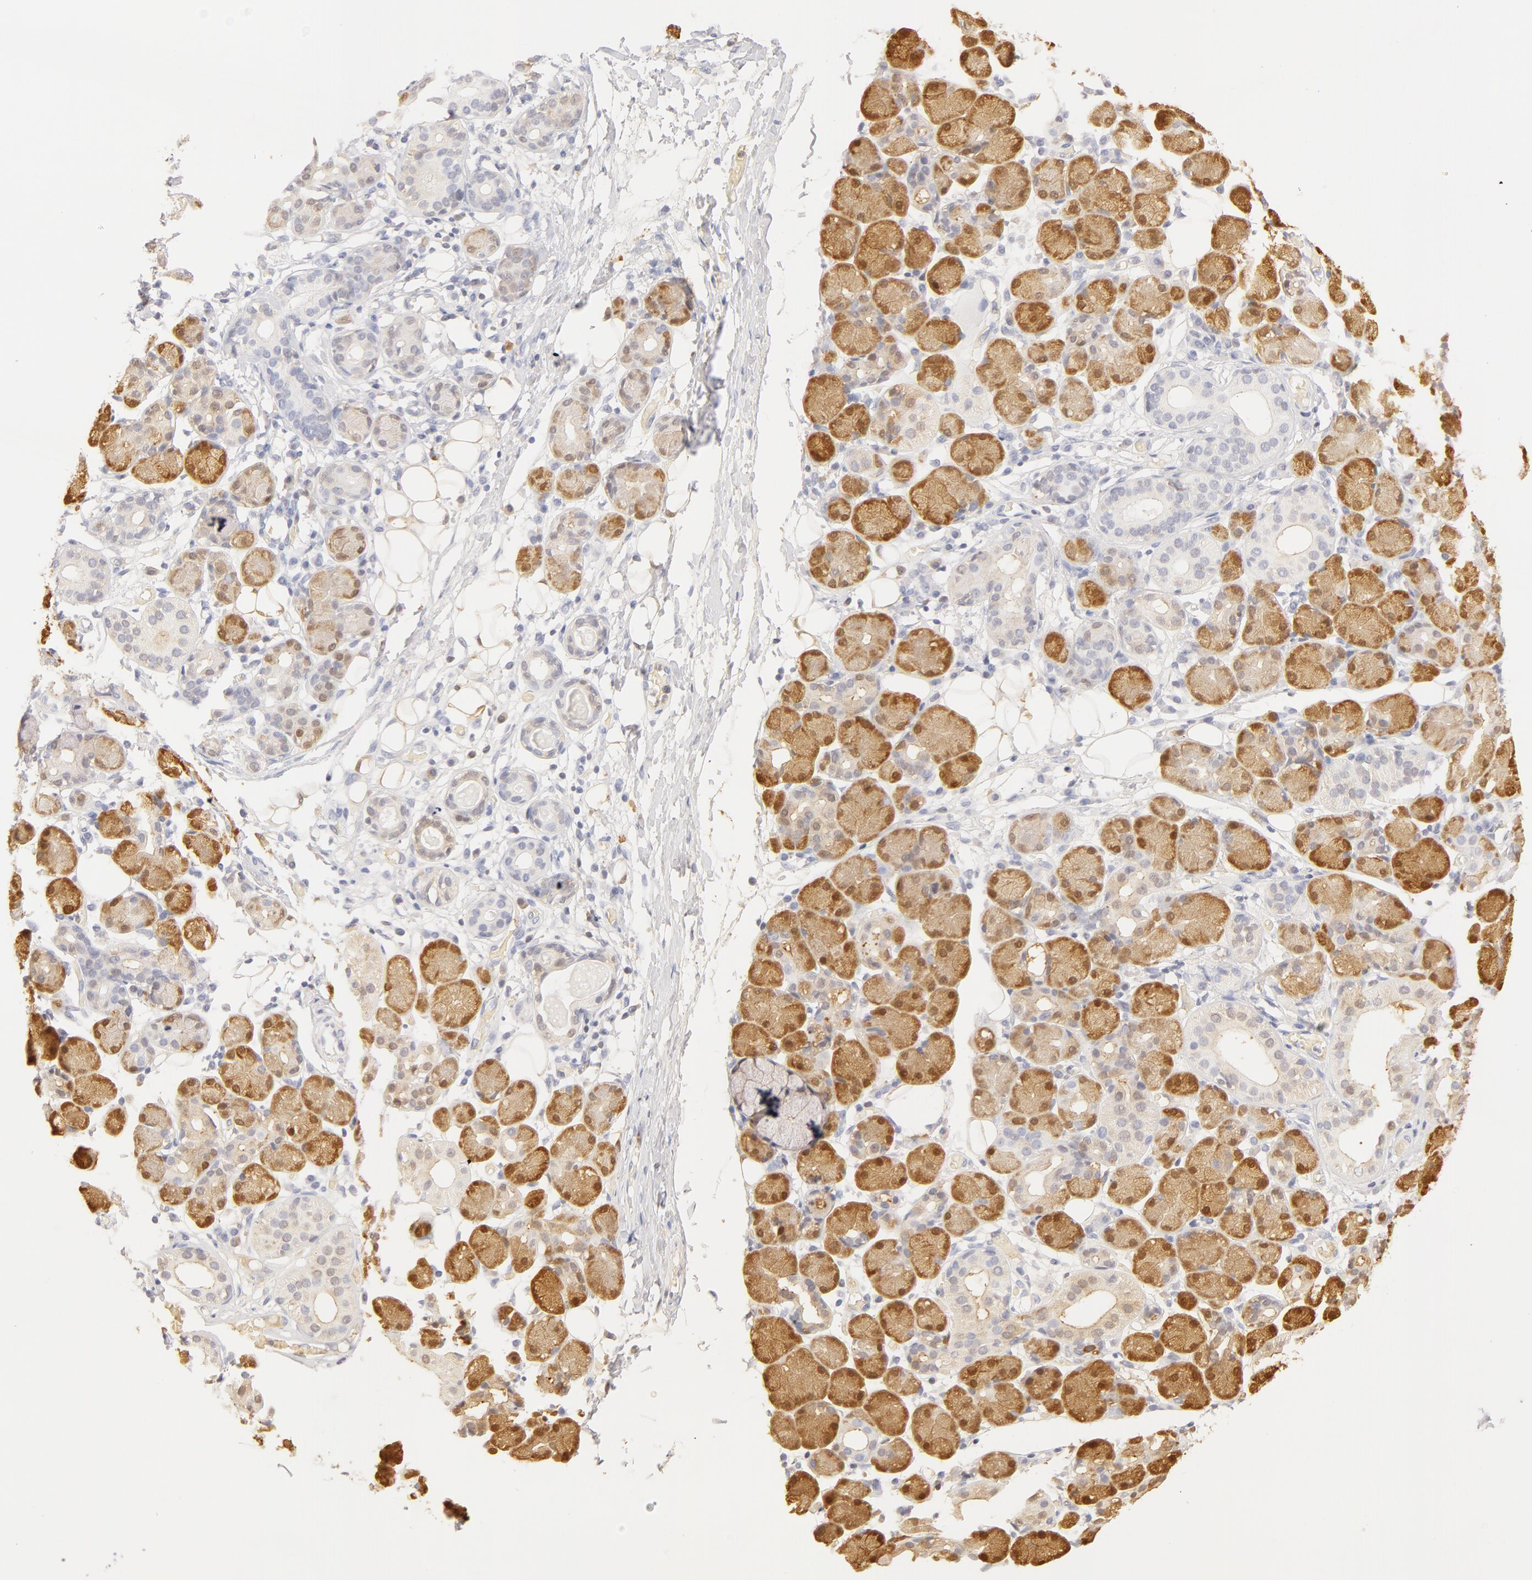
{"staining": {"intensity": "moderate", "quantity": "25%-75%", "location": "nuclear"}, "tissue": "salivary gland", "cell_type": "Glandular cells", "image_type": "normal", "snomed": [{"axis": "morphology", "description": "Normal tissue, NOS"}, {"axis": "topography", "description": "Salivary gland"}, {"axis": "topography", "description": "Peripheral nerve tissue"}], "caption": "A high-resolution photomicrograph shows immunohistochemistry (IHC) staining of benign salivary gland, which reveals moderate nuclear staining in about 25%-75% of glandular cells.", "gene": "CA2", "patient": {"sex": "male", "age": 62}}